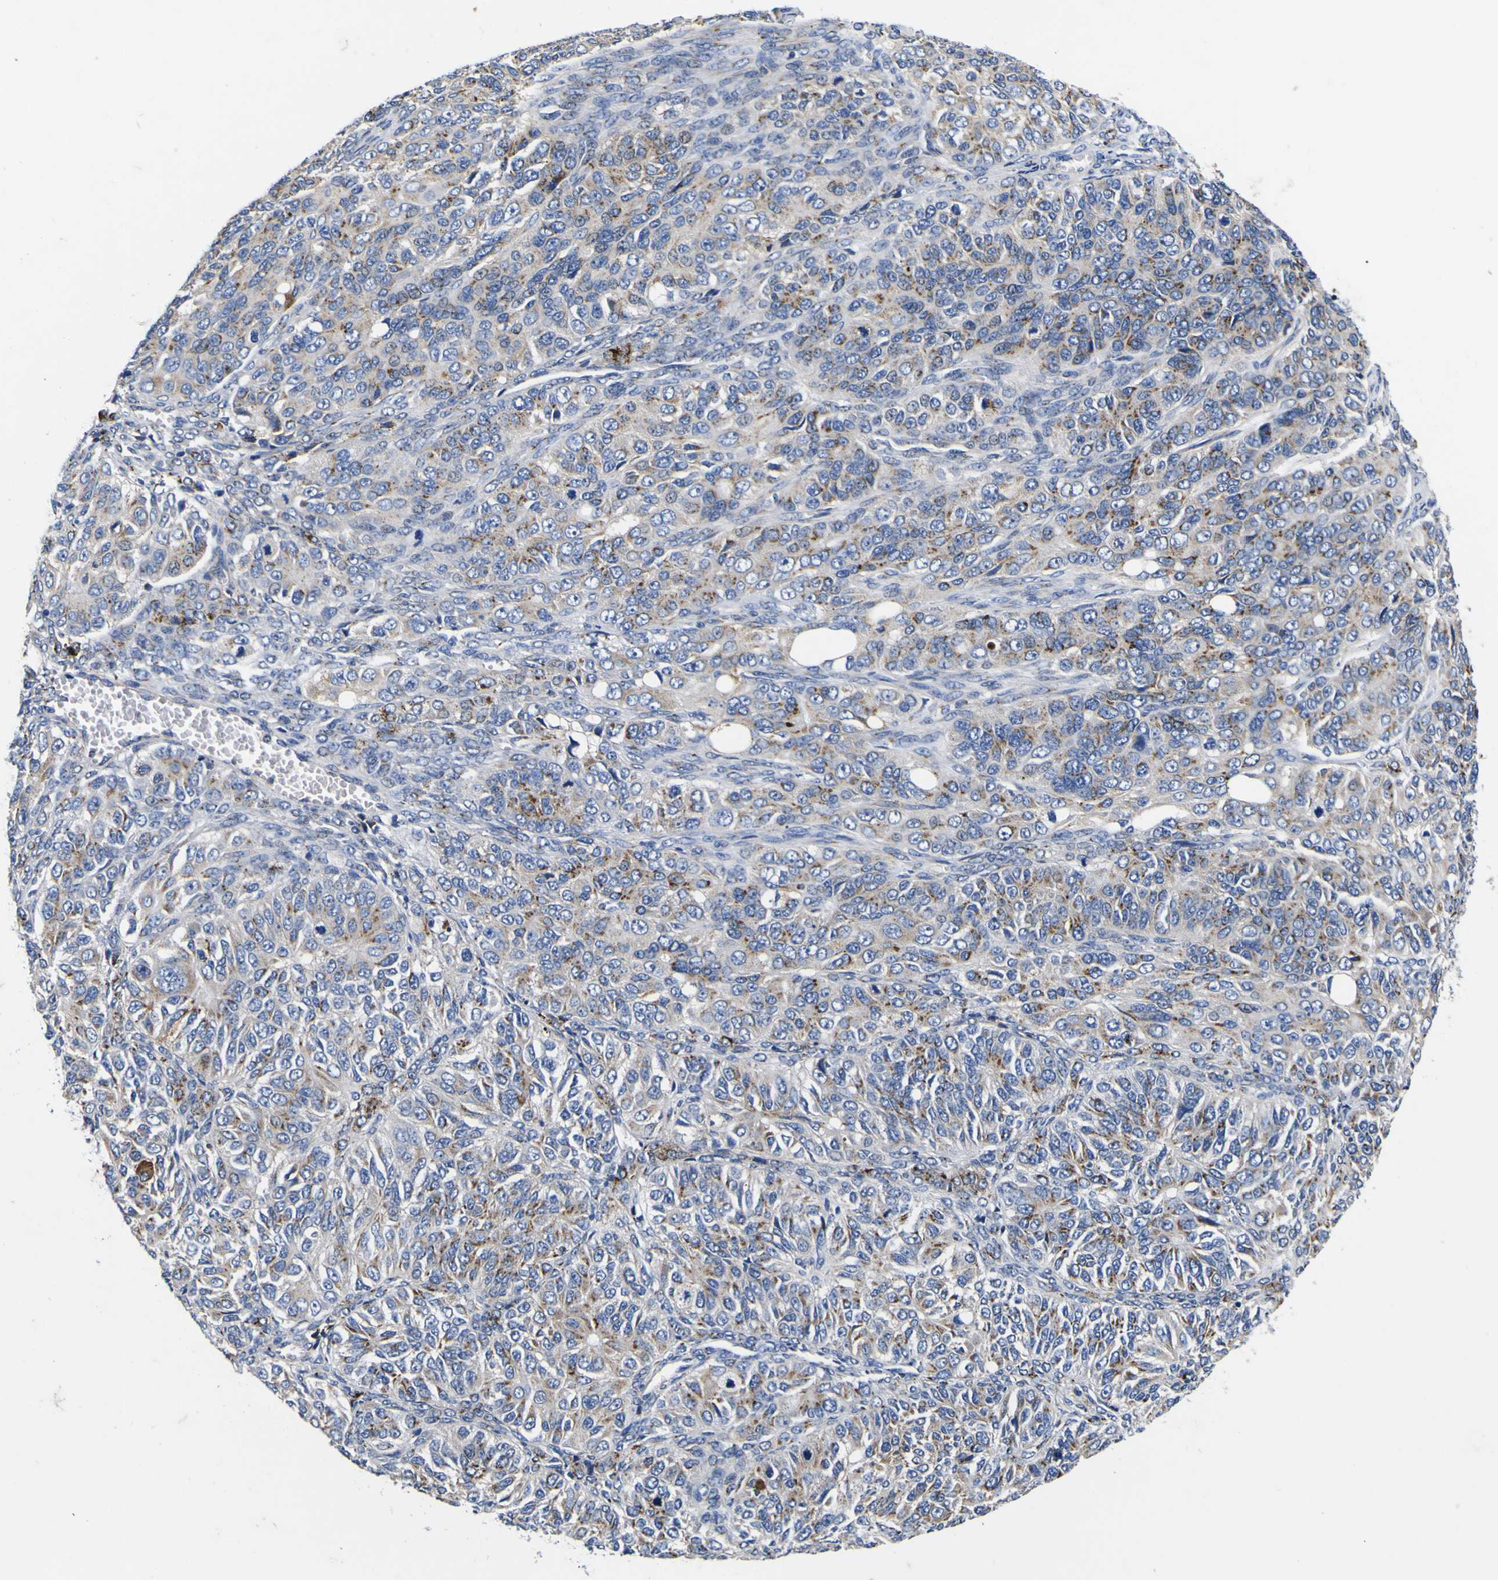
{"staining": {"intensity": "moderate", "quantity": ">75%", "location": "cytoplasmic/membranous"}, "tissue": "ovarian cancer", "cell_type": "Tumor cells", "image_type": "cancer", "snomed": [{"axis": "morphology", "description": "Carcinoma, endometroid"}, {"axis": "topography", "description": "Ovary"}], "caption": "This image shows immunohistochemistry staining of human ovarian cancer (endometroid carcinoma), with medium moderate cytoplasmic/membranous expression in about >75% of tumor cells.", "gene": "COA1", "patient": {"sex": "female", "age": 51}}